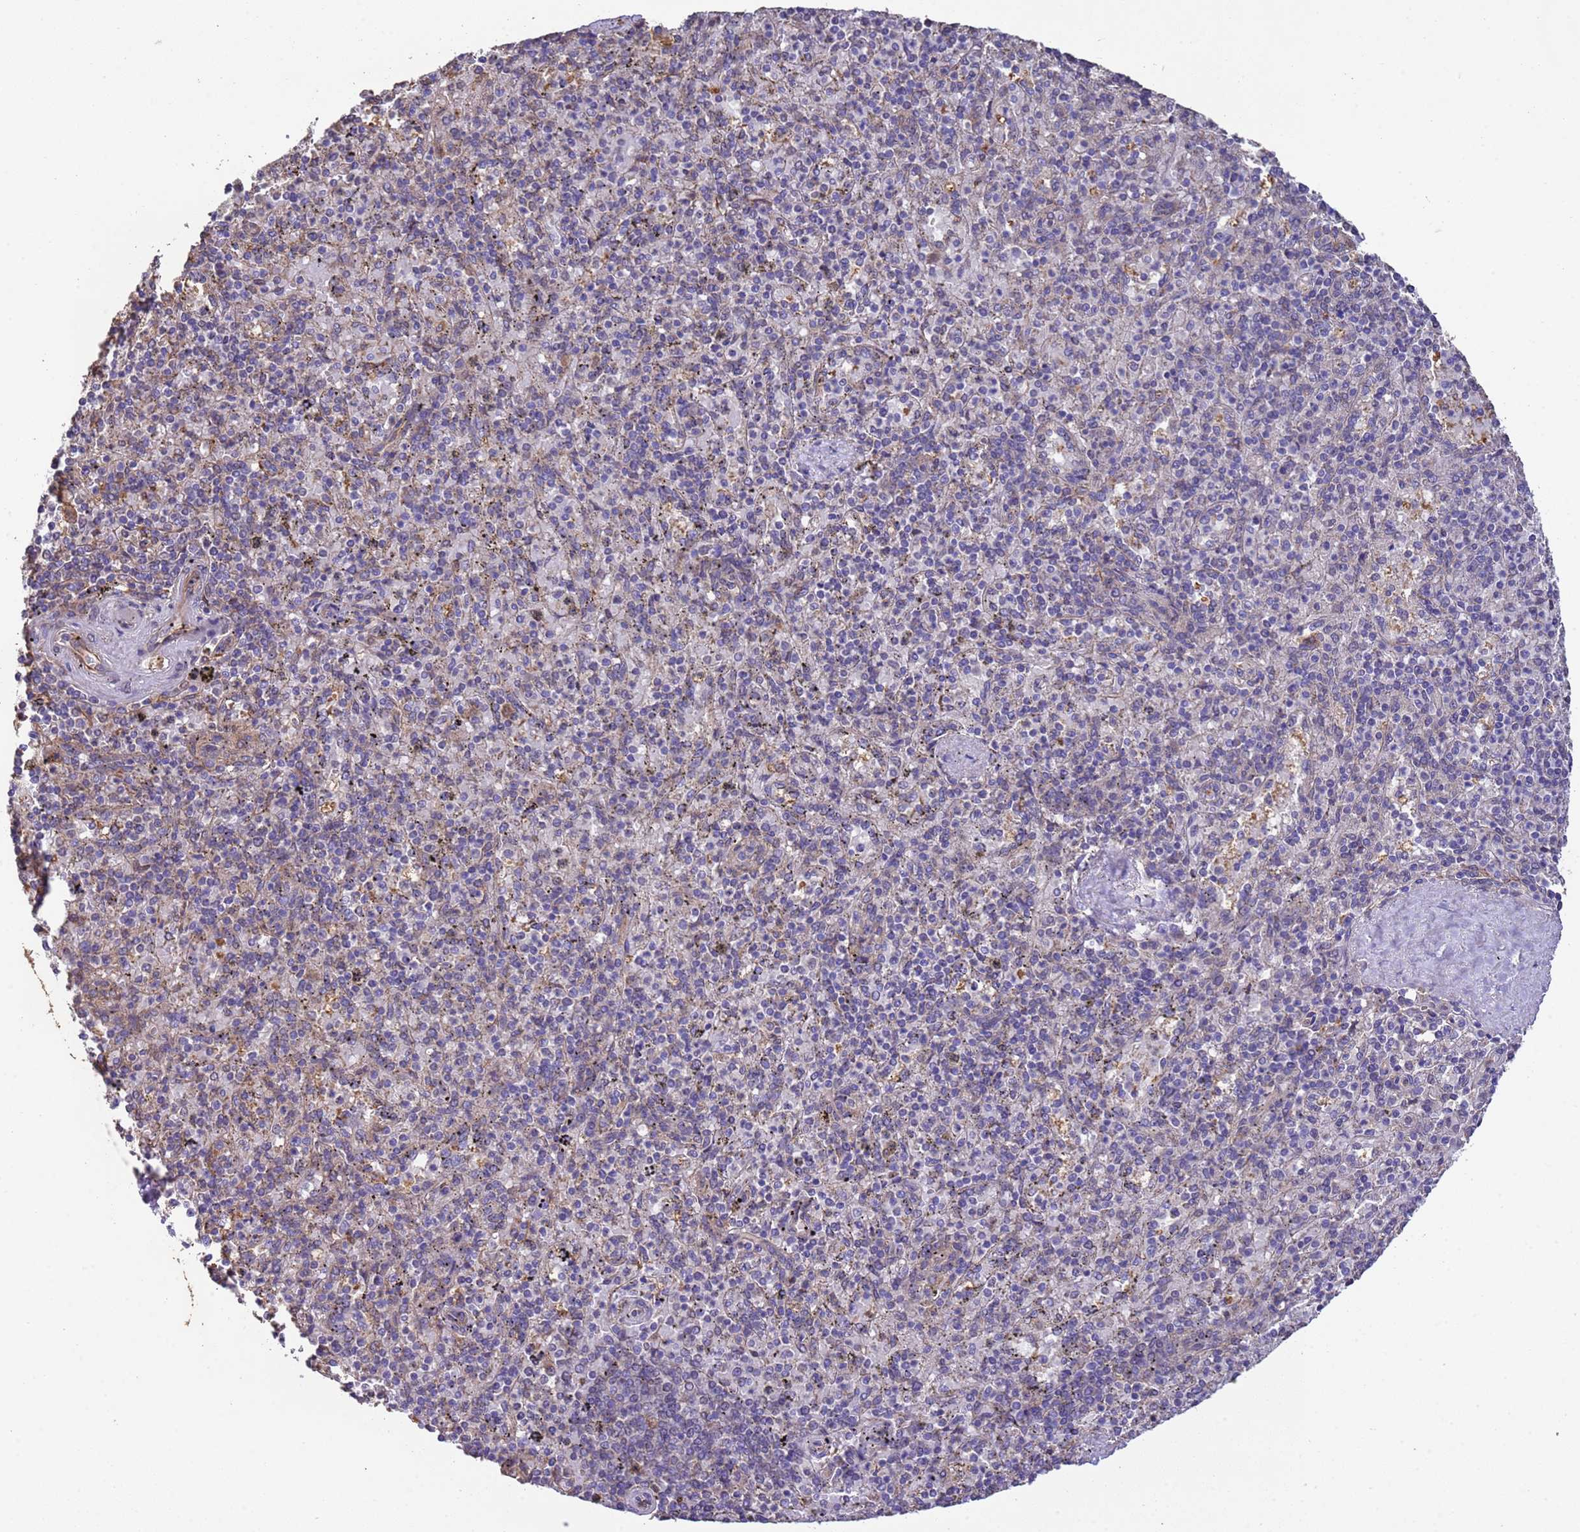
{"staining": {"intensity": "negative", "quantity": "none", "location": "none"}, "tissue": "spleen", "cell_type": "Cells in red pulp", "image_type": "normal", "snomed": [{"axis": "morphology", "description": "Normal tissue, NOS"}, {"axis": "topography", "description": "Spleen"}], "caption": "The image exhibits no staining of cells in red pulp in benign spleen.", "gene": "NPHP1", "patient": {"sex": "male", "age": 82}}